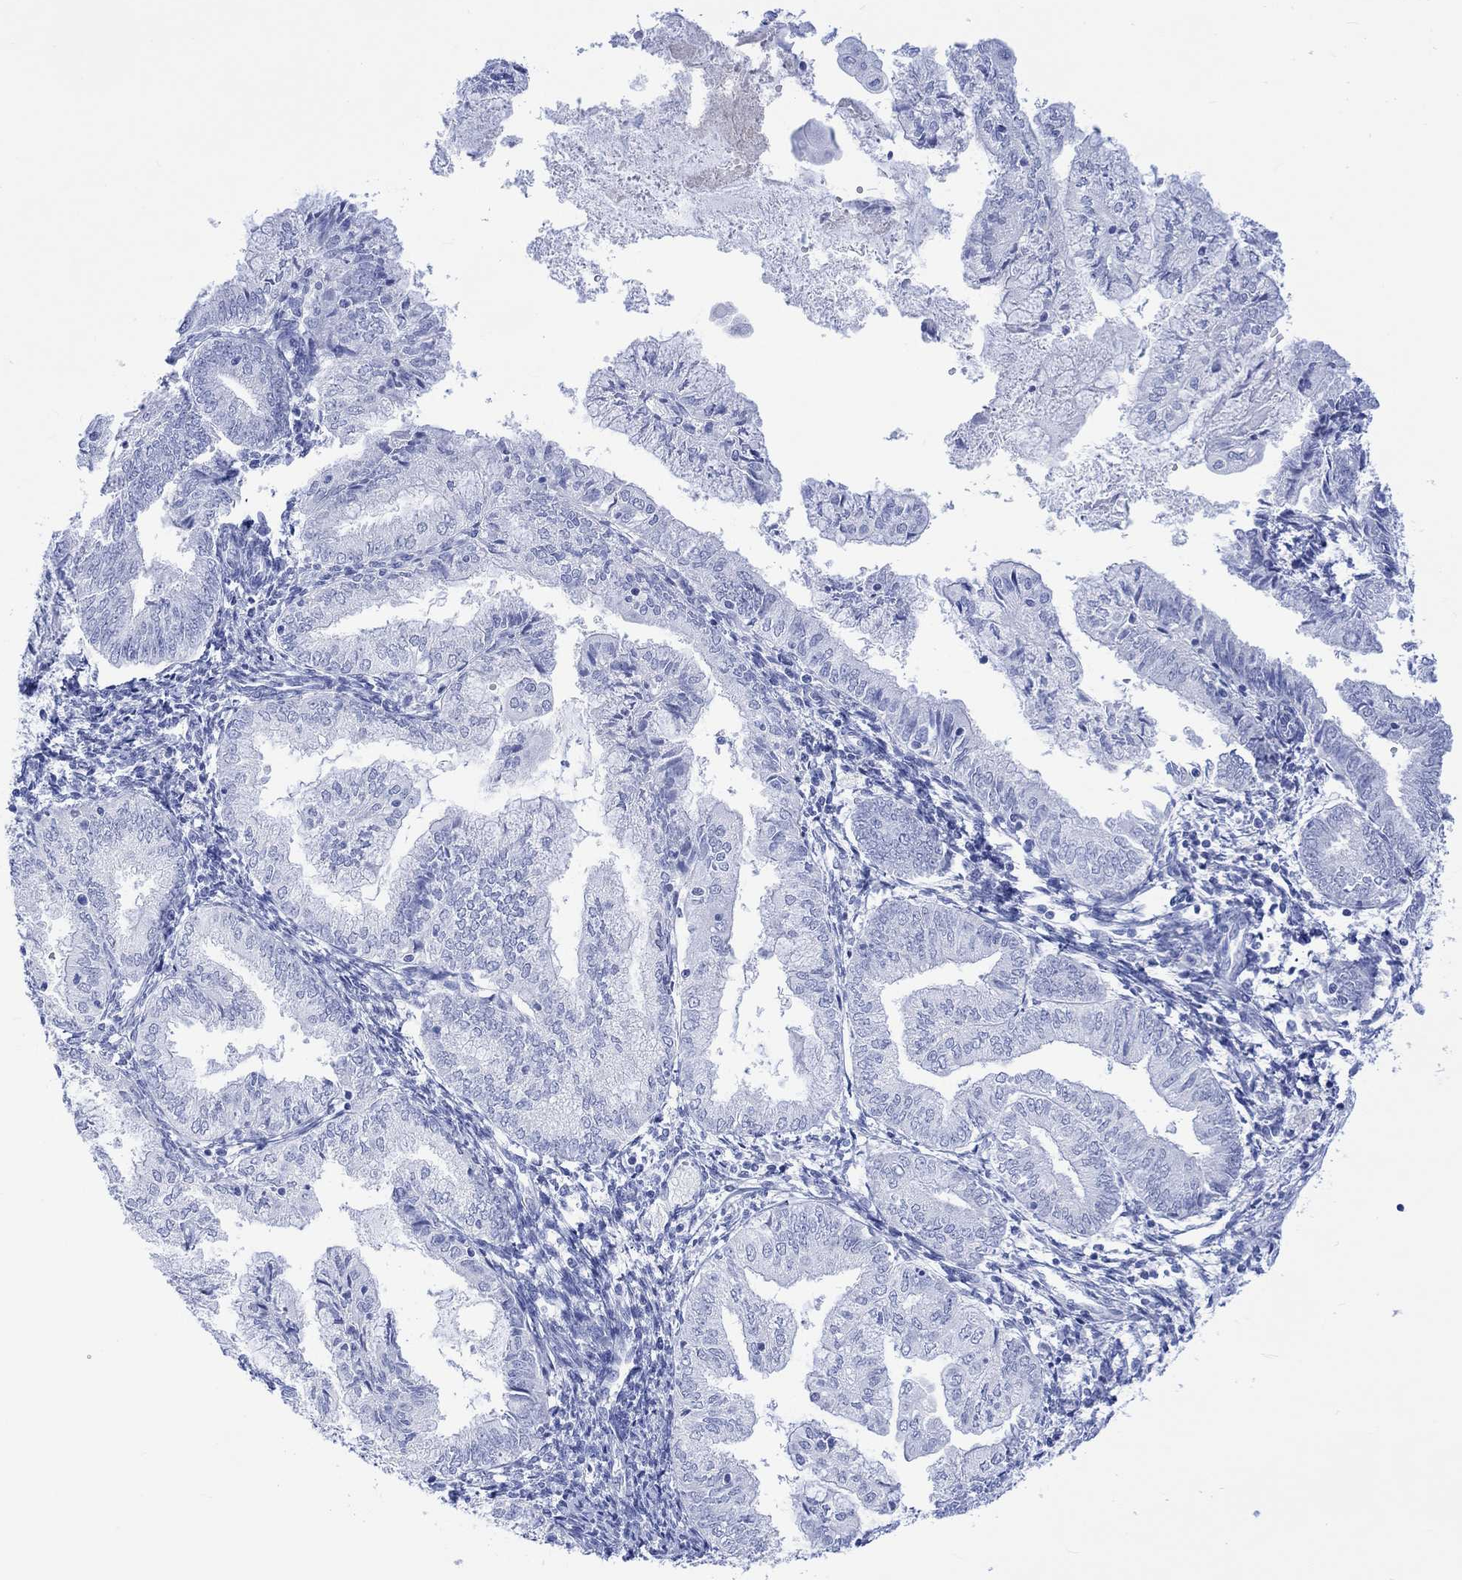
{"staining": {"intensity": "negative", "quantity": "none", "location": "none"}, "tissue": "endometrial cancer", "cell_type": "Tumor cells", "image_type": "cancer", "snomed": [{"axis": "morphology", "description": "Adenocarcinoma, NOS"}, {"axis": "topography", "description": "Endometrium"}], "caption": "Photomicrograph shows no protein staining in tumor cells of adenocarcinoma (endometrial) tissue. The staining is performed using DAB brown chromogen with nuclei counter-stained in using hematoxylin.", "gene": "CELF4", "patient": {"sex": "female", "age": 56}}